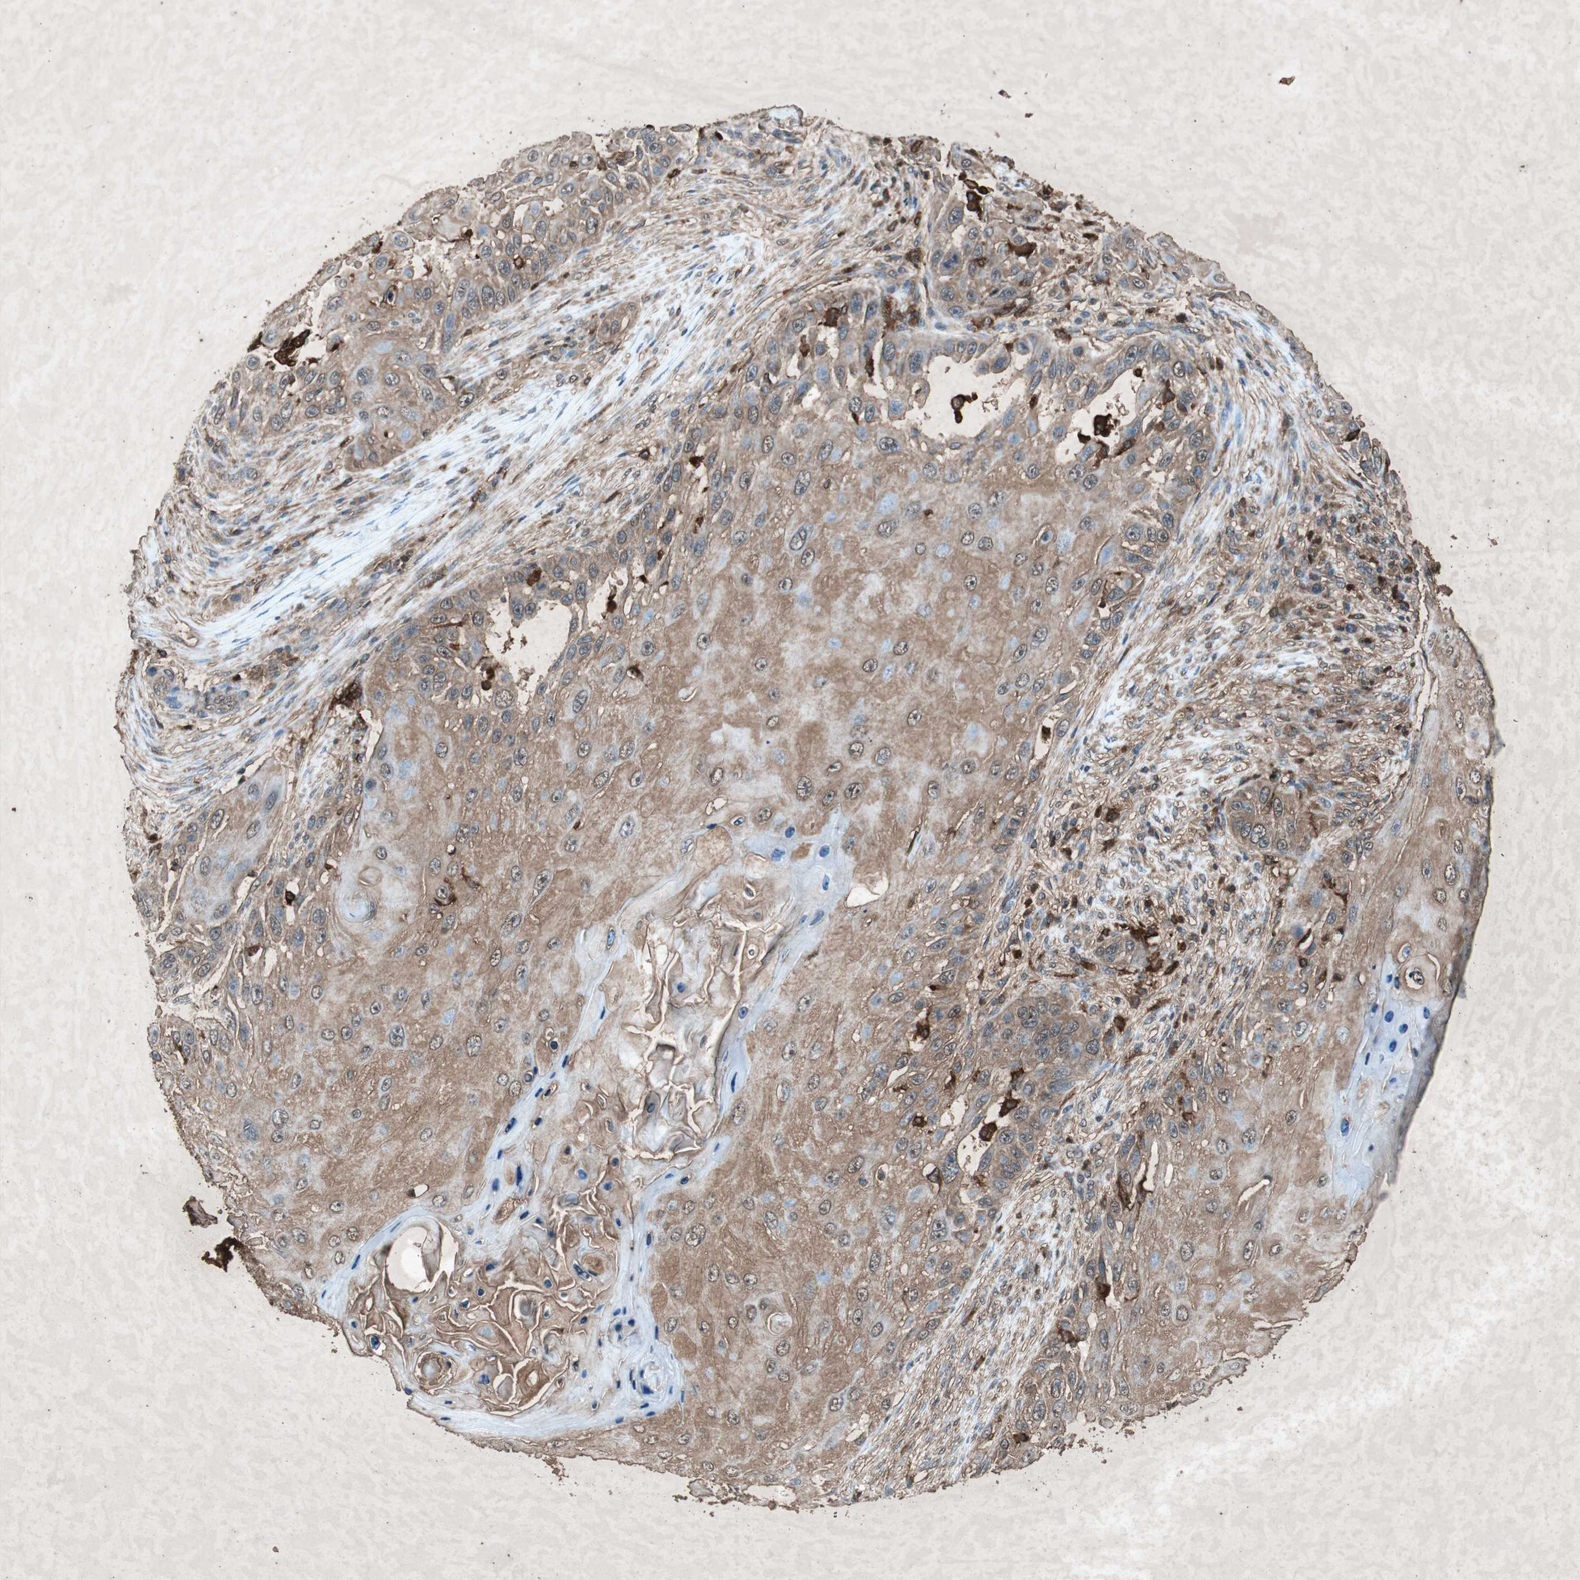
{"staining": {"intensity": "weak", "quantity": "25%-75%", "location": "cytoplasmic/membranous"}, "tissue": "skin cancer", "cell_type": "Tumor cells", "image_type": "cancer", "snomed": [{"axis": "morphology", "description": "Squamous cell carcinoma, NOS"}, {"axis": "topography", "description": "Skin"}], "caption": "Immunohistochemistry of human squamous cell carcinoma (skin) demonstrates low levels of weak cytoplasmic/membranous staining in about 25%-75% of tumor cells. (DAB (3,3'-diaminobenzidine) = brown stain, brightfield microscopy at high magnification).", "gene": "TYROBP", "patient": {"sex": "female", "age": 44}}